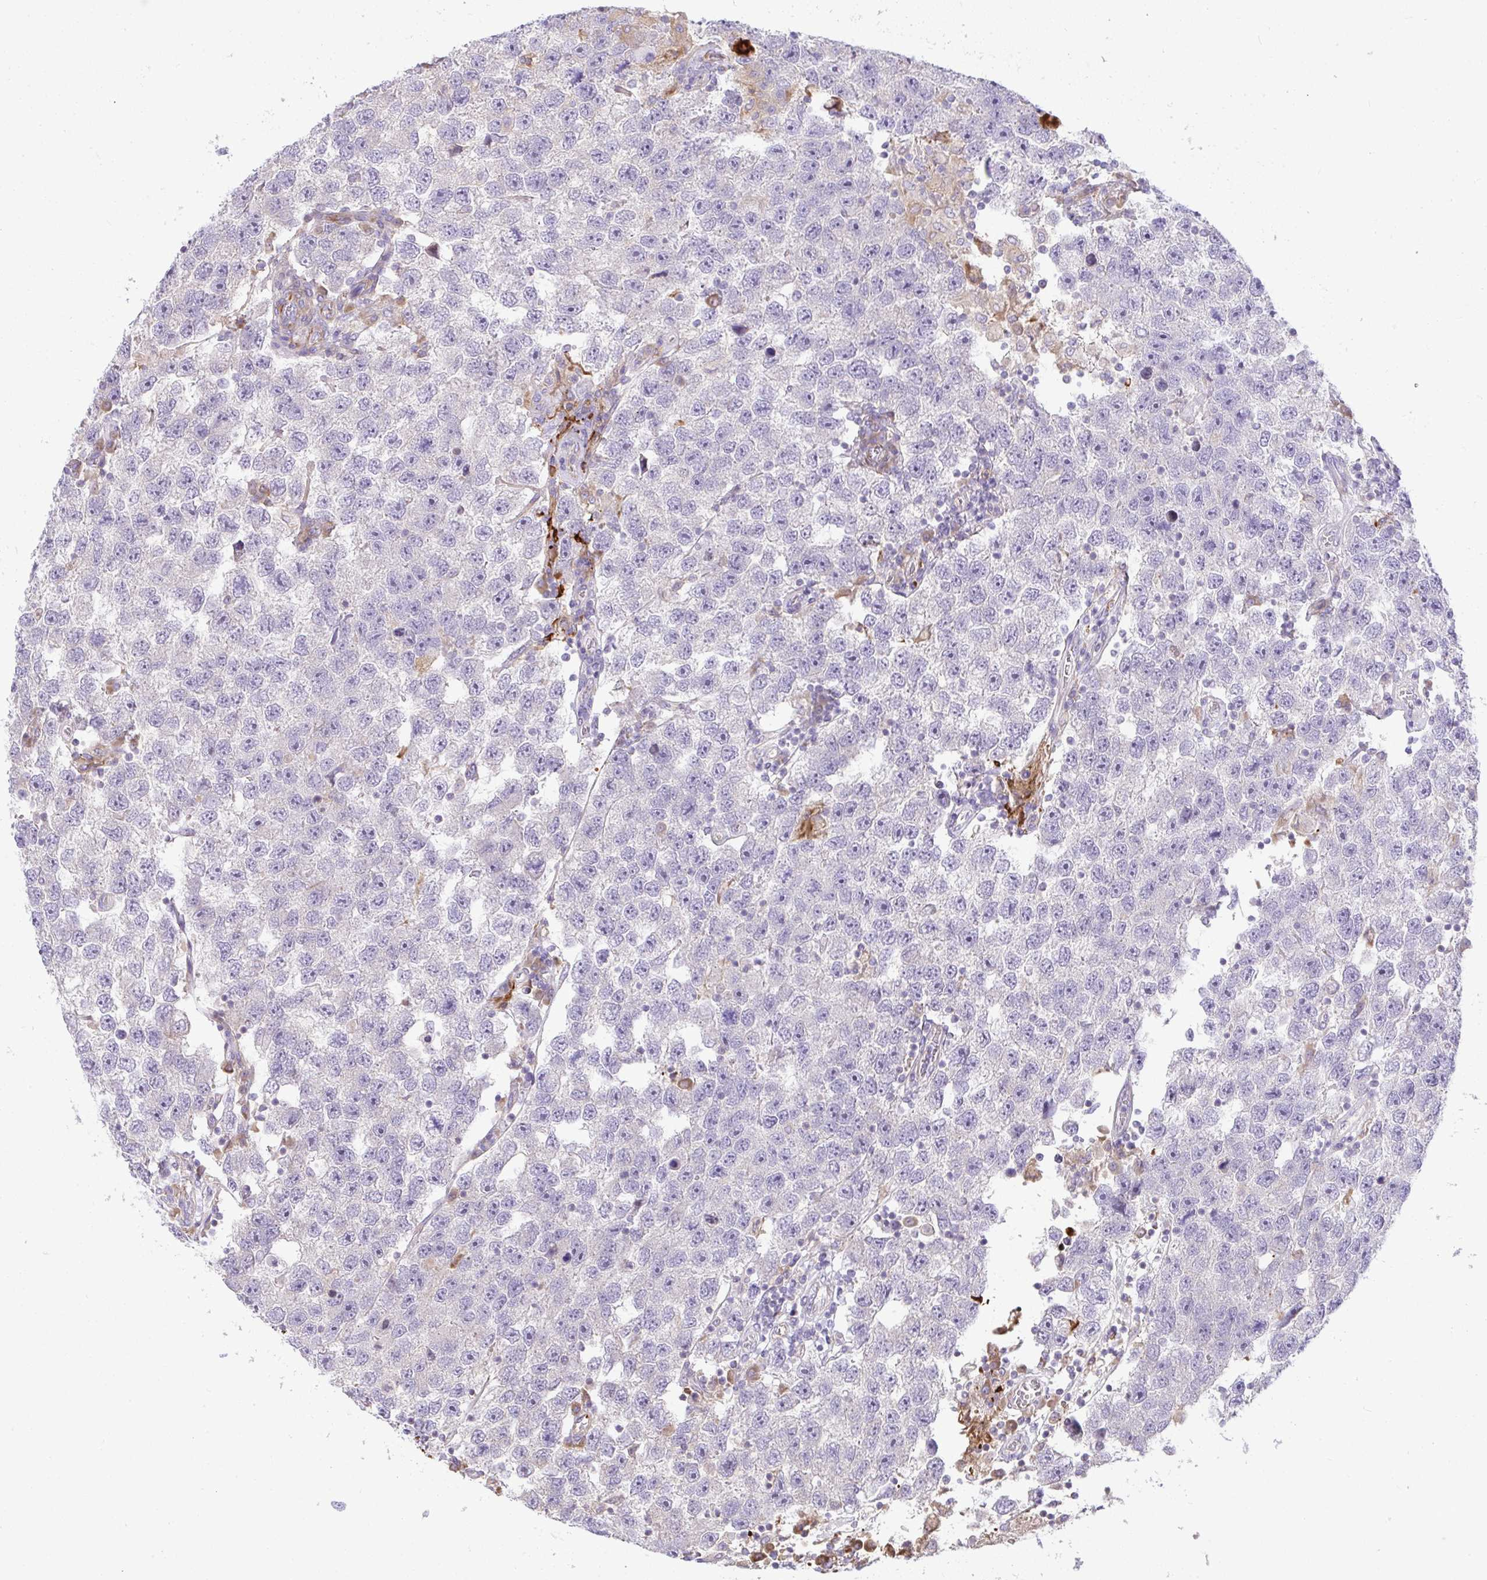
{"staining": {"intensity": "negative", "quantity": "none", "location": "none"}, "tissue": "testis cancer", "cell_type": "Tumor cells", "image_type": "cancer", "snomed": [{"axis": "morphology", "description": "Seminoma, NOS"}, {"axis": "topography", "description": "Testis"}], "caption": "Immunohistochemistry image of neoplastic tissue: testis cancer stained with DAB demonstrates no significant protein staining in tumor cells.", "gene": "GRID2", "patient": {"sex": "male", "age": 26}}